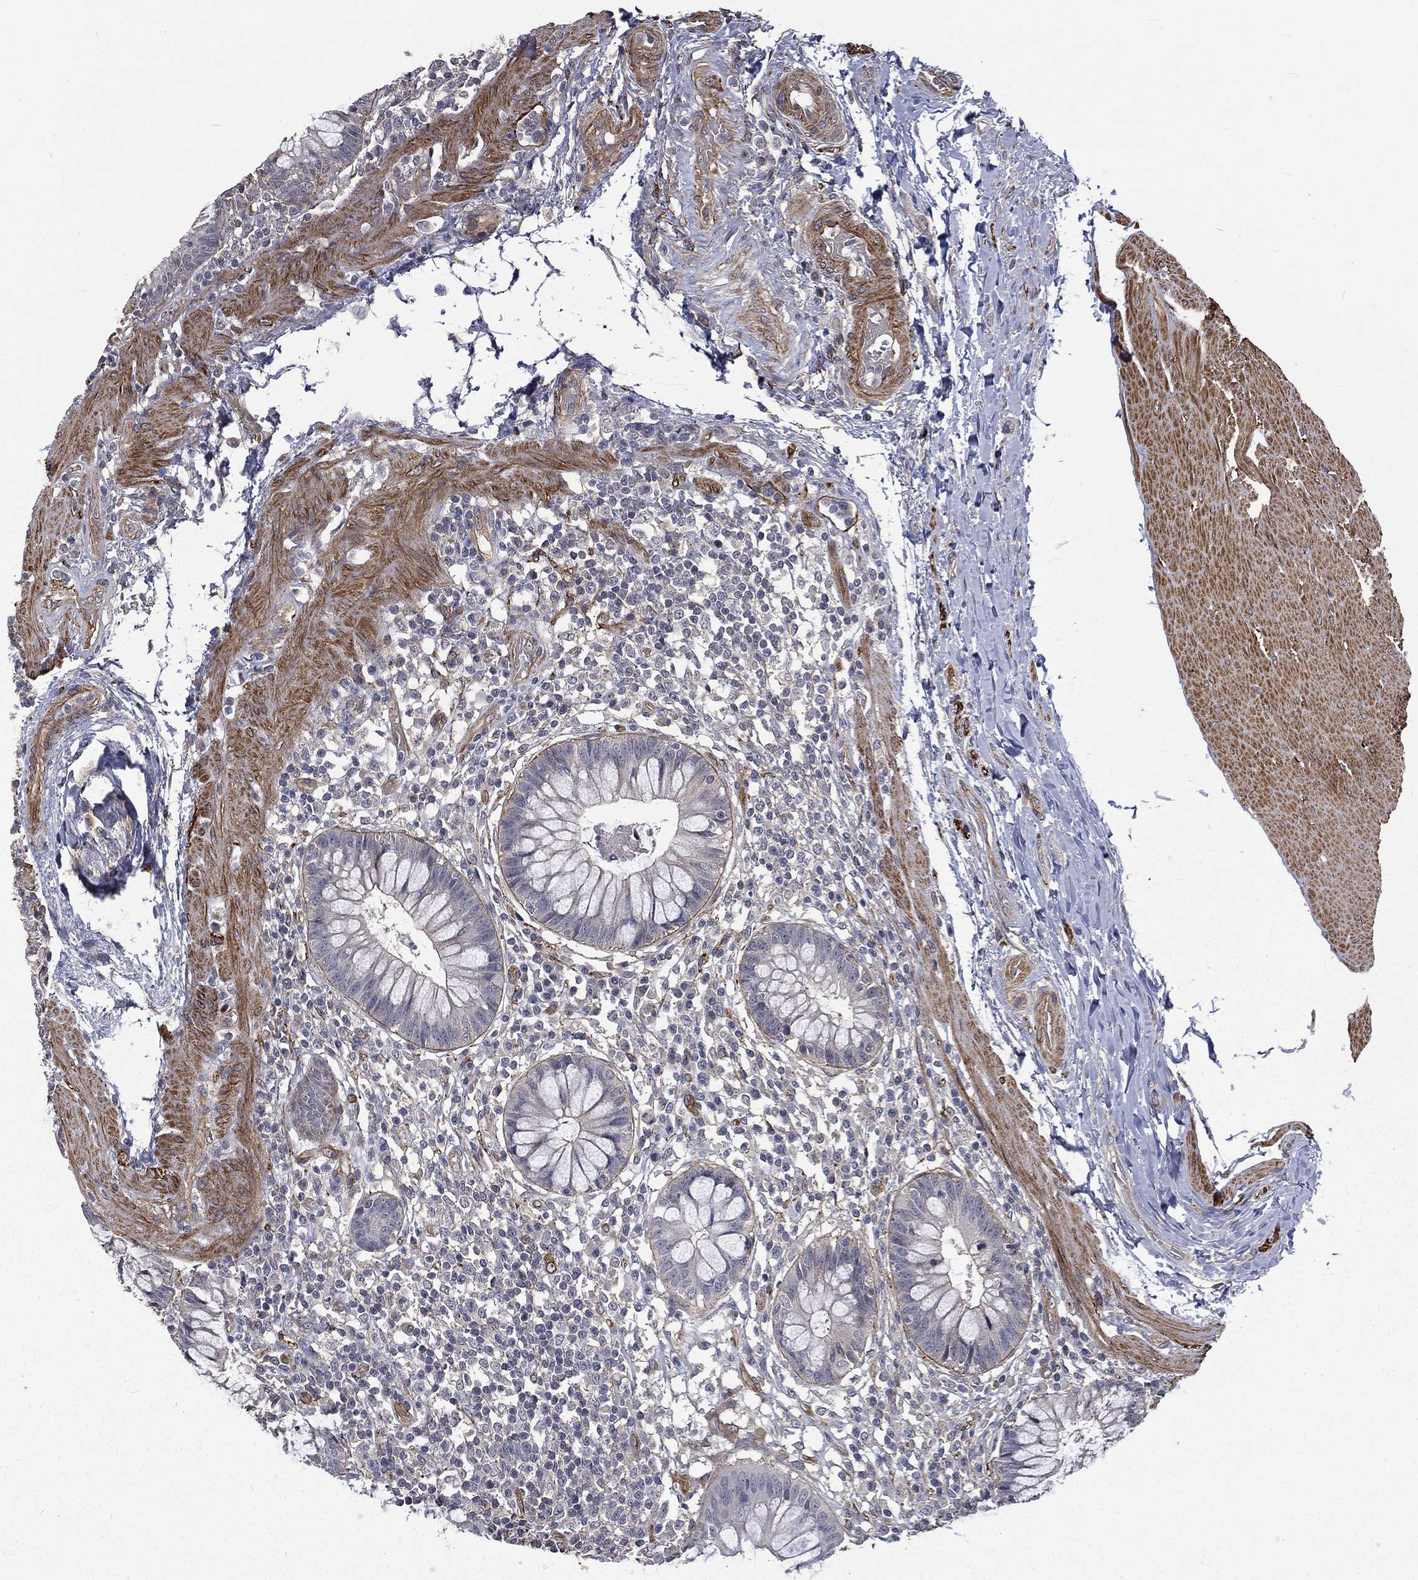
{"staining": {"intensity": "negative", "quantity": "none", "location": "none"}, "tissue": "rectum", "cell_type": "Glandular cells", "image_type": "normal", "snomed": [{"axis": "morphology", "description": "Normal tissue, NOS"}, {"axis": "topography", "description": "Rectum"}], "caption": "Human rectum stained for a protein using IHC displays no expression in glandular cells.", "gene": "PPFIBP1", "patient": {"sex": "female", "age": 58}}